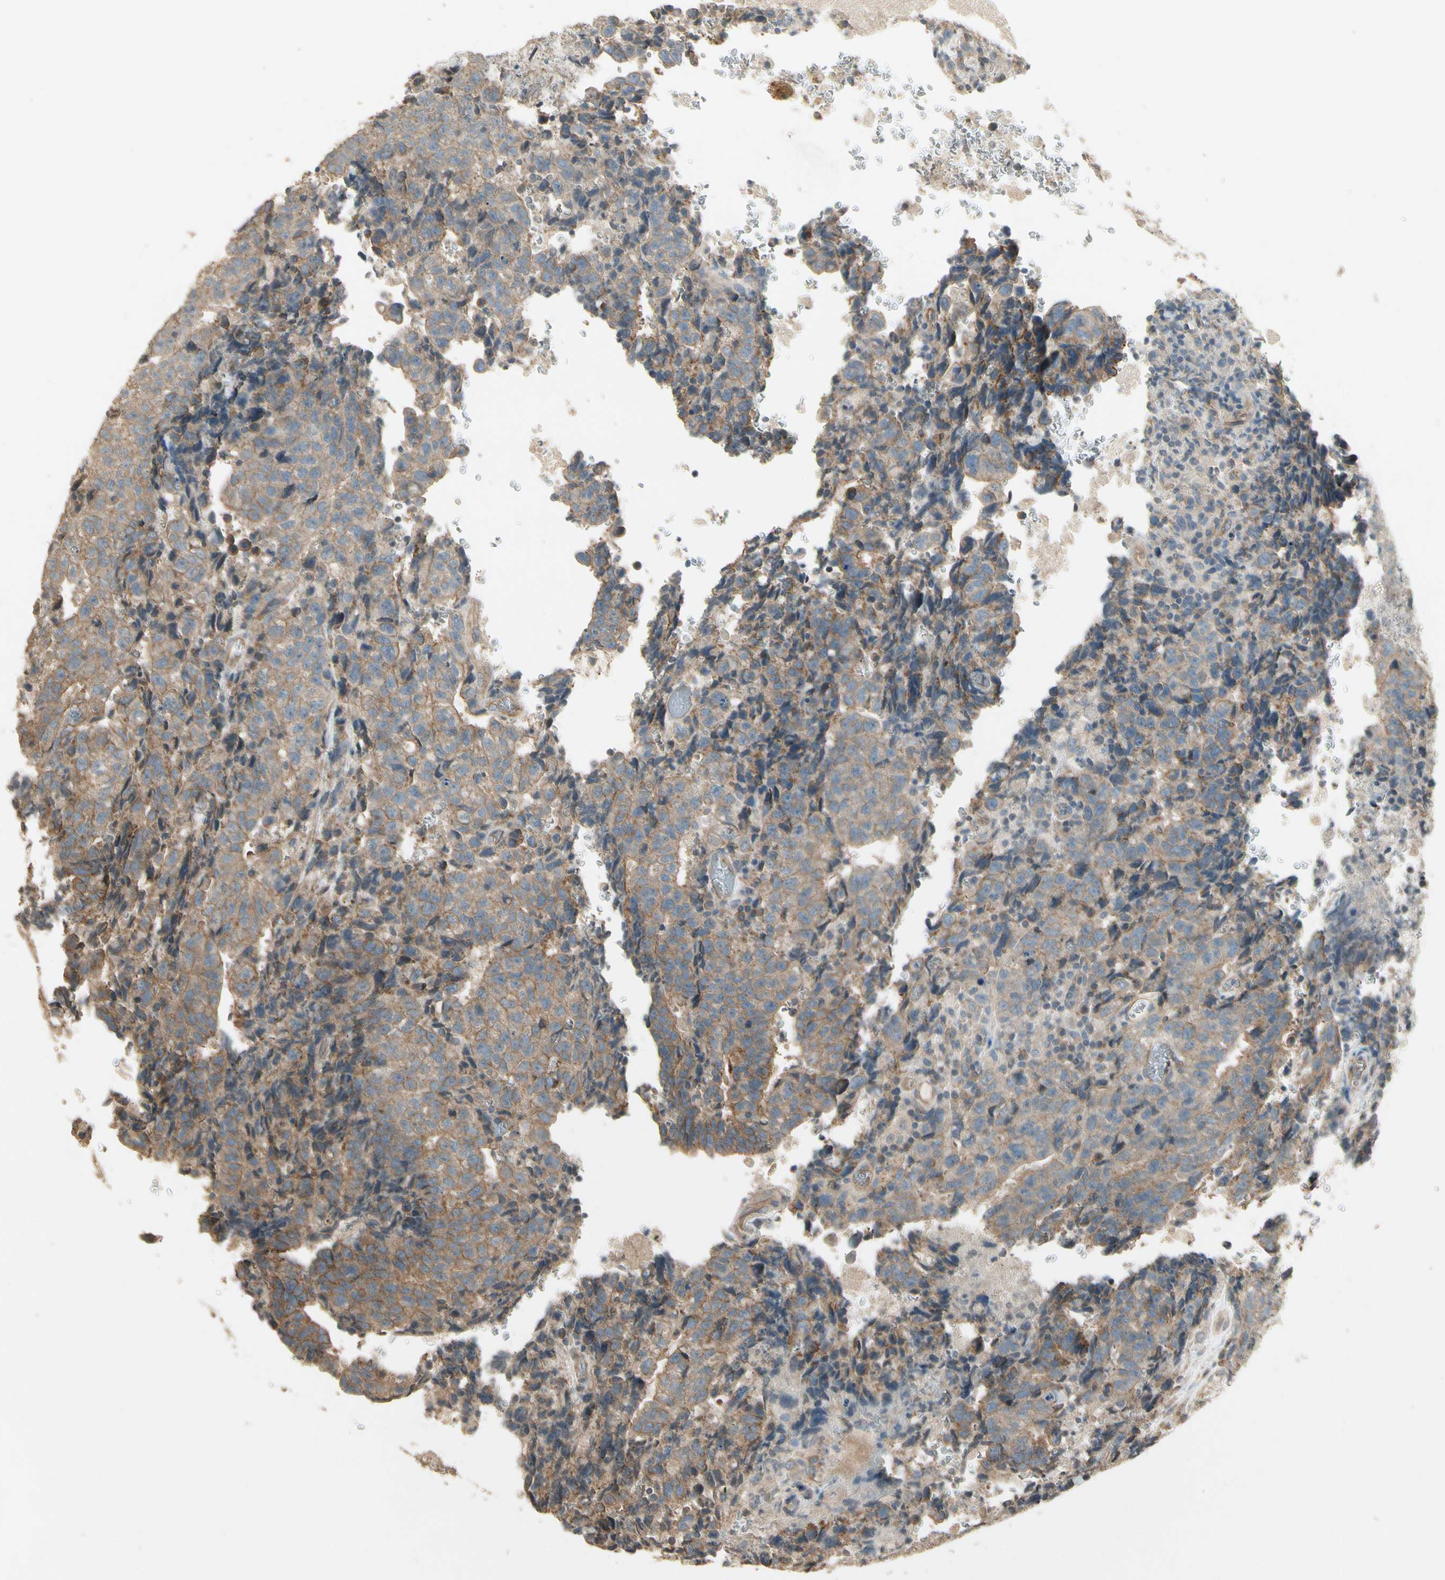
{"staining": {"intensity": "moderate", "quantity": "25%-75%", "location": "cytoplasmic/membranous"}, "tissue": "testis cancer", "cell_type": "Tumor cells", "image_type": "cancer", "snomed": [{"axis": "morphology", "description": "Necrosis, NOS"}, {"axis": "morphology", "description": "Carcinoma, Embryonal, NOS"}, {"axis": "topography", "description": "Testis"}], "caption": "The immunohistochemical stain highlights moderate cytoplasmic/membranous staining in tumor cells of testis cancer (embryonal carcinoma) tissue. (Brightfield microscopy of DAB IHC at high magnification).", "gene": "RNF180", "patient": {"sex": "male", "age": 19}}